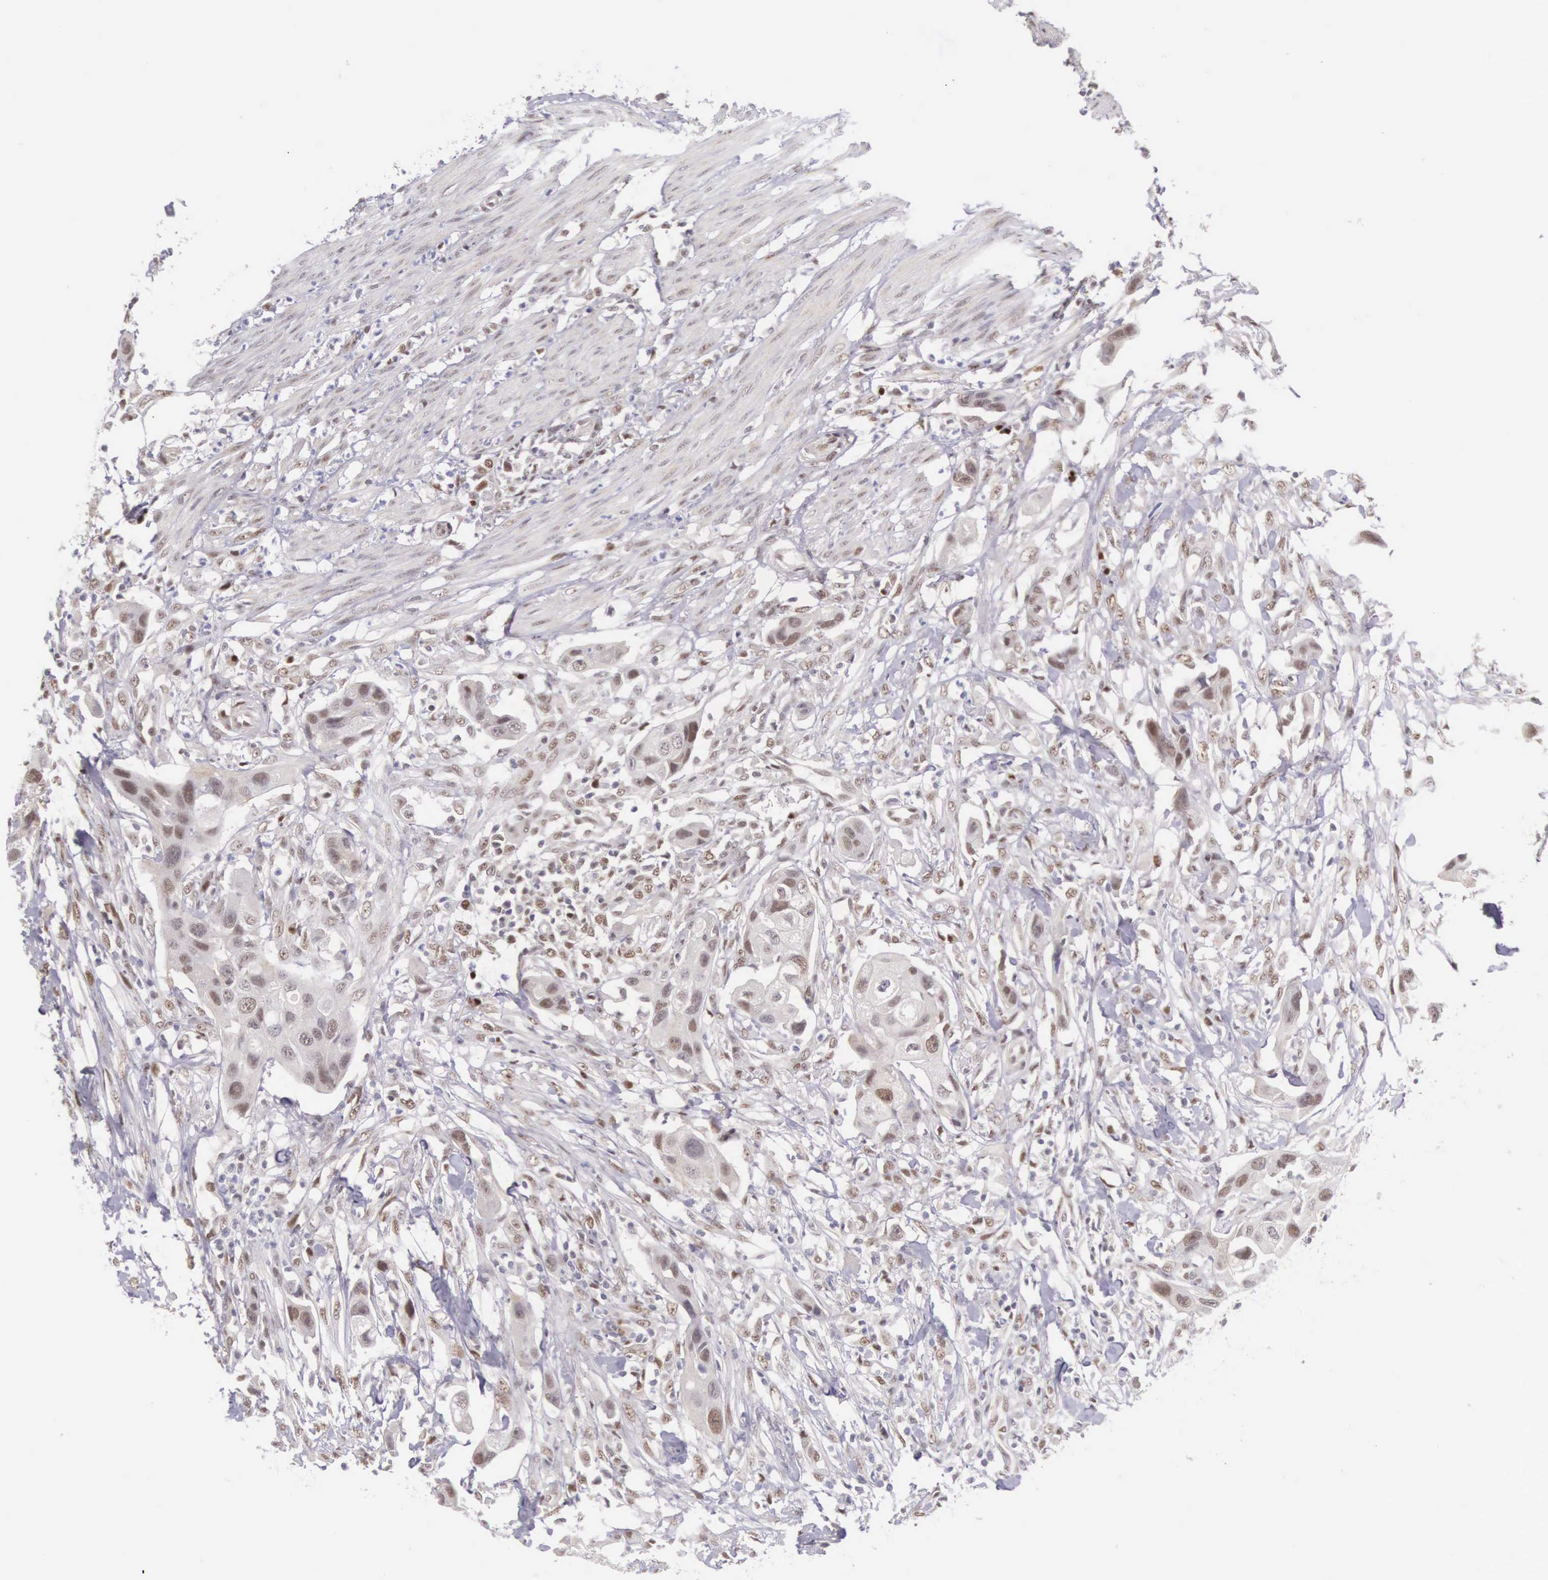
{"staining": {"intensity": "weak", "quantity": "25%-75%", "location": "nuclear"}, "tissue": "urothelial cancer", "cell_type": "Tumor cells", "image_type": "cancer", "snomed": [{"axis": "morphology", "description": "Urothelial carcinoma, High grade"}, {"axis": "topography", "description": "Urinary bladder"}], "caption": "A brown stain highlights weak nuclear positivity of a protein in high-grade urothelial carcinoma tumor cells. (brown staining indicates protein expression, while blue staining denotes nuclei).", "gene": "CCDC117", "patient": {"sex": "male", "age": 55}}